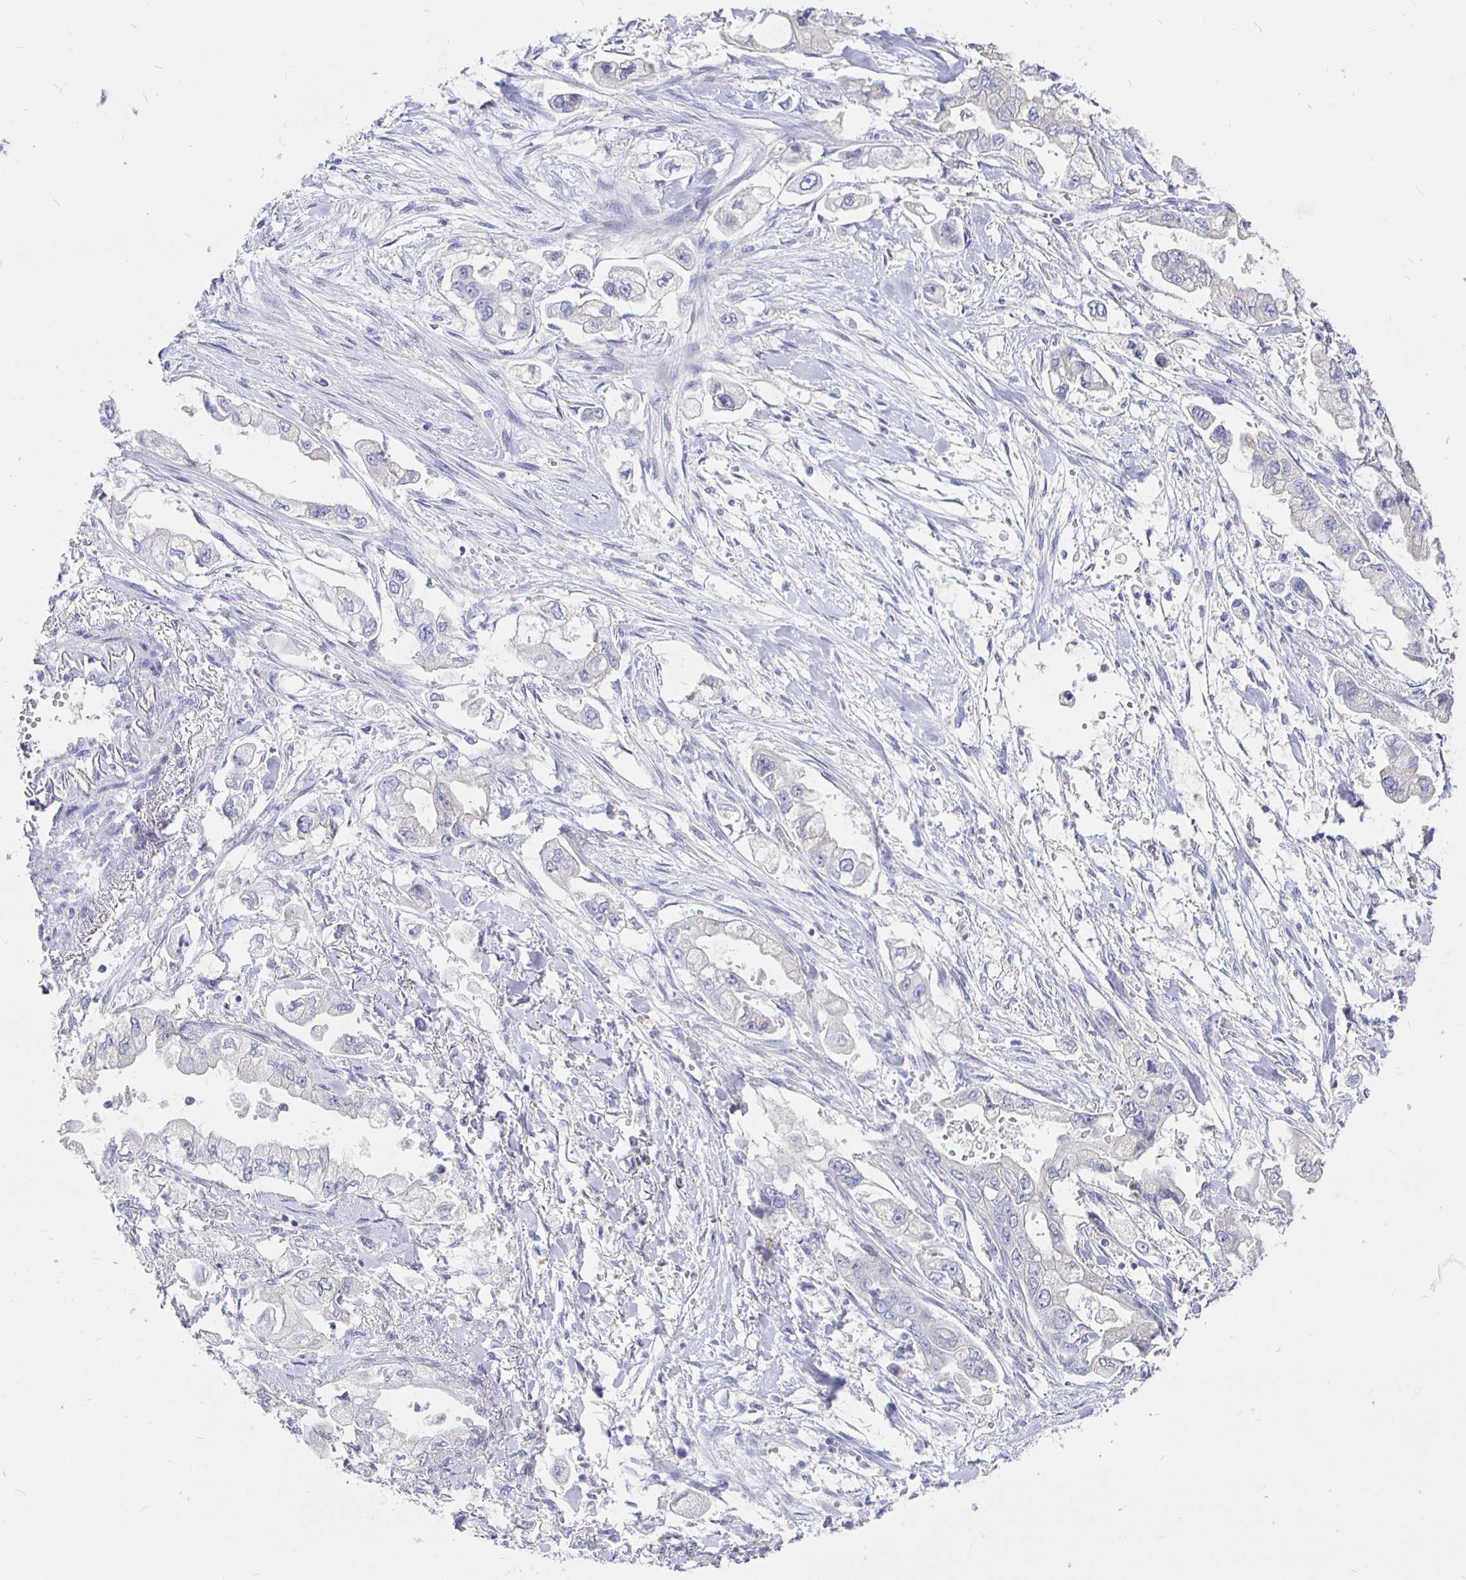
{"staining": {"intensity": "negative", "quantity": "none", "location": "none"}, "tissue": "stomach cancer", "cell_type": "Tumor cells", "image_type": "cancer", "snomed": [{"axis": "morphology", "description": "Adenocarcinoma, NOS"}, {"axis": "topography", "description": "Stomach"}], "caption": "Immunohistochemistry micrograph of neoplastic tissue: stomach cancer stained with DAB (3,3'-diaminobenzidine) demonstrates no significant protein staining in tumor cells.", "gene": "NECAB1", "patient": {"sex": "male", "age": 62}}